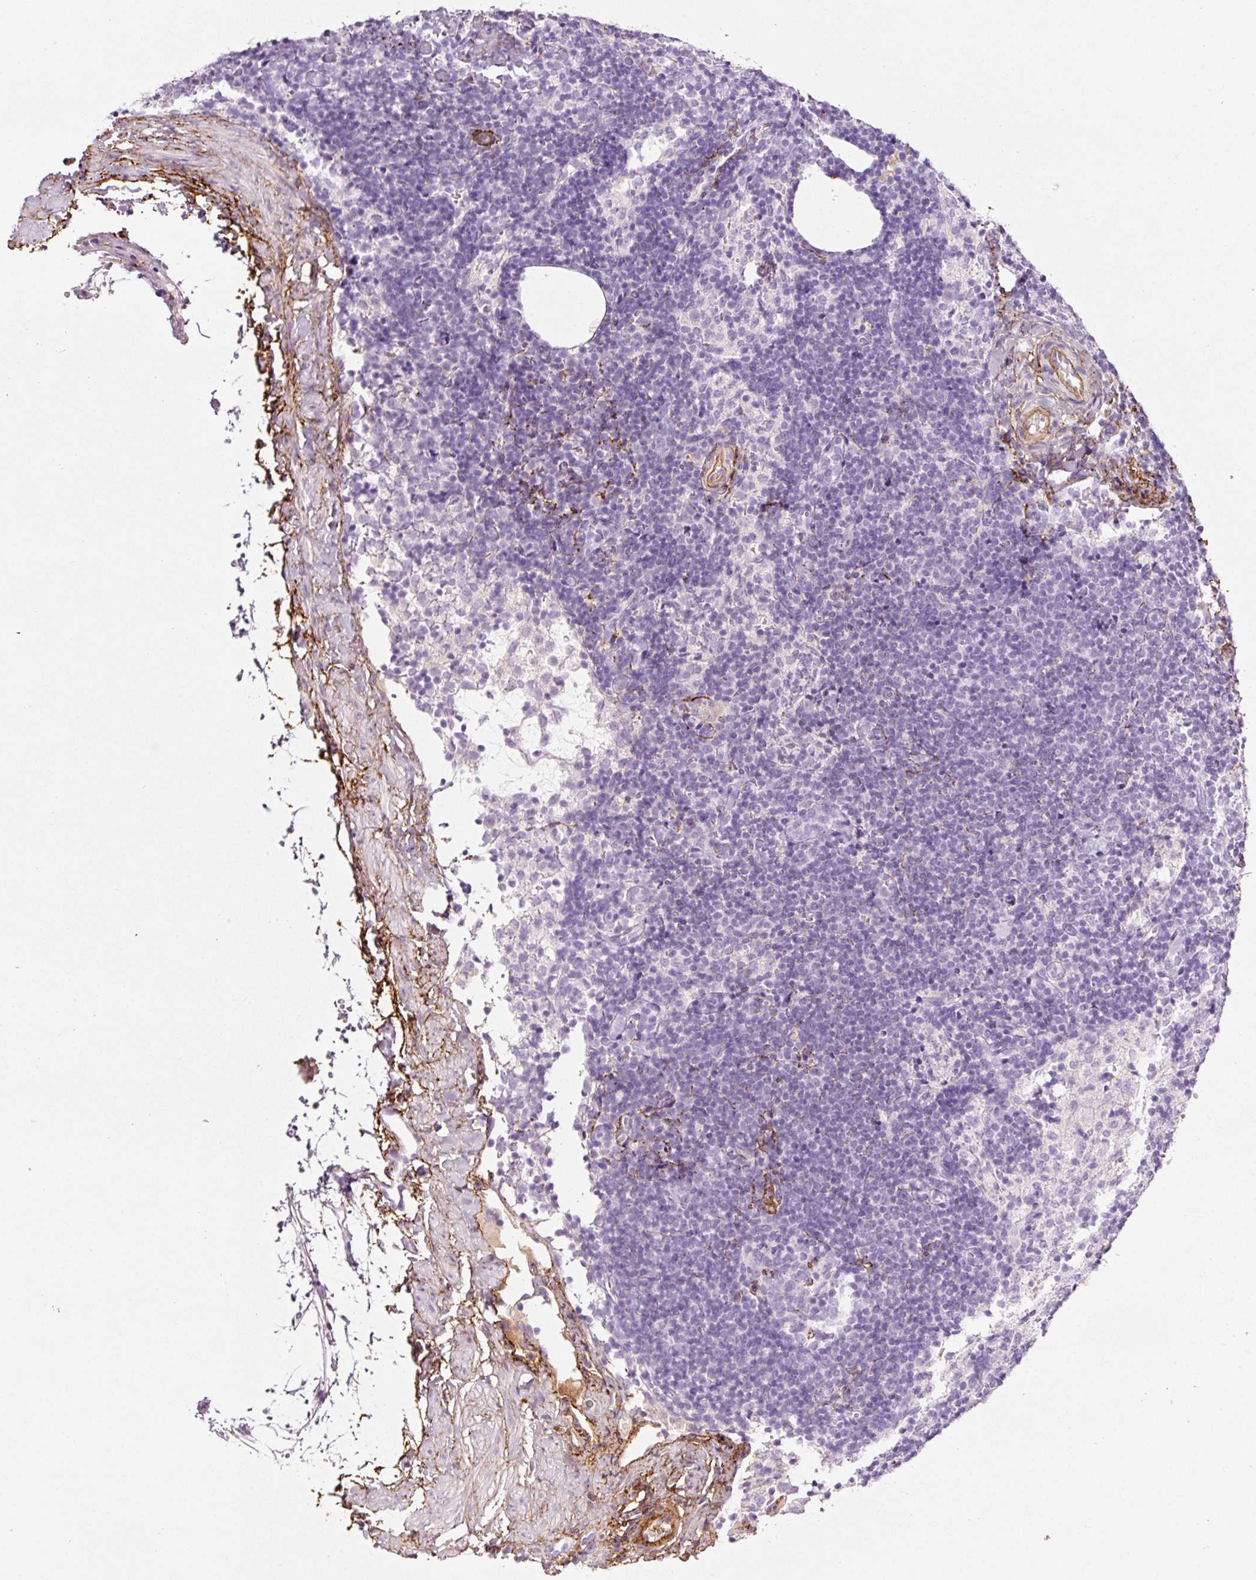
{"staining": {"intensity": "negative", "quantity": "none", "location": "none"}, "tissue": "lymph node", "cell_type": "Germinal center cells", "image_type": "normal", "snomed": [{"axis": "morphology", "description": "Normal tissue, NOS"}, {"axis": "topography", "description": "Lymph node"}], "caption": "The image shows no staining of germinal center cells in normal lymph node.", "gene": "MFAP4", "patient": {"sex": "female", "age": 52}}